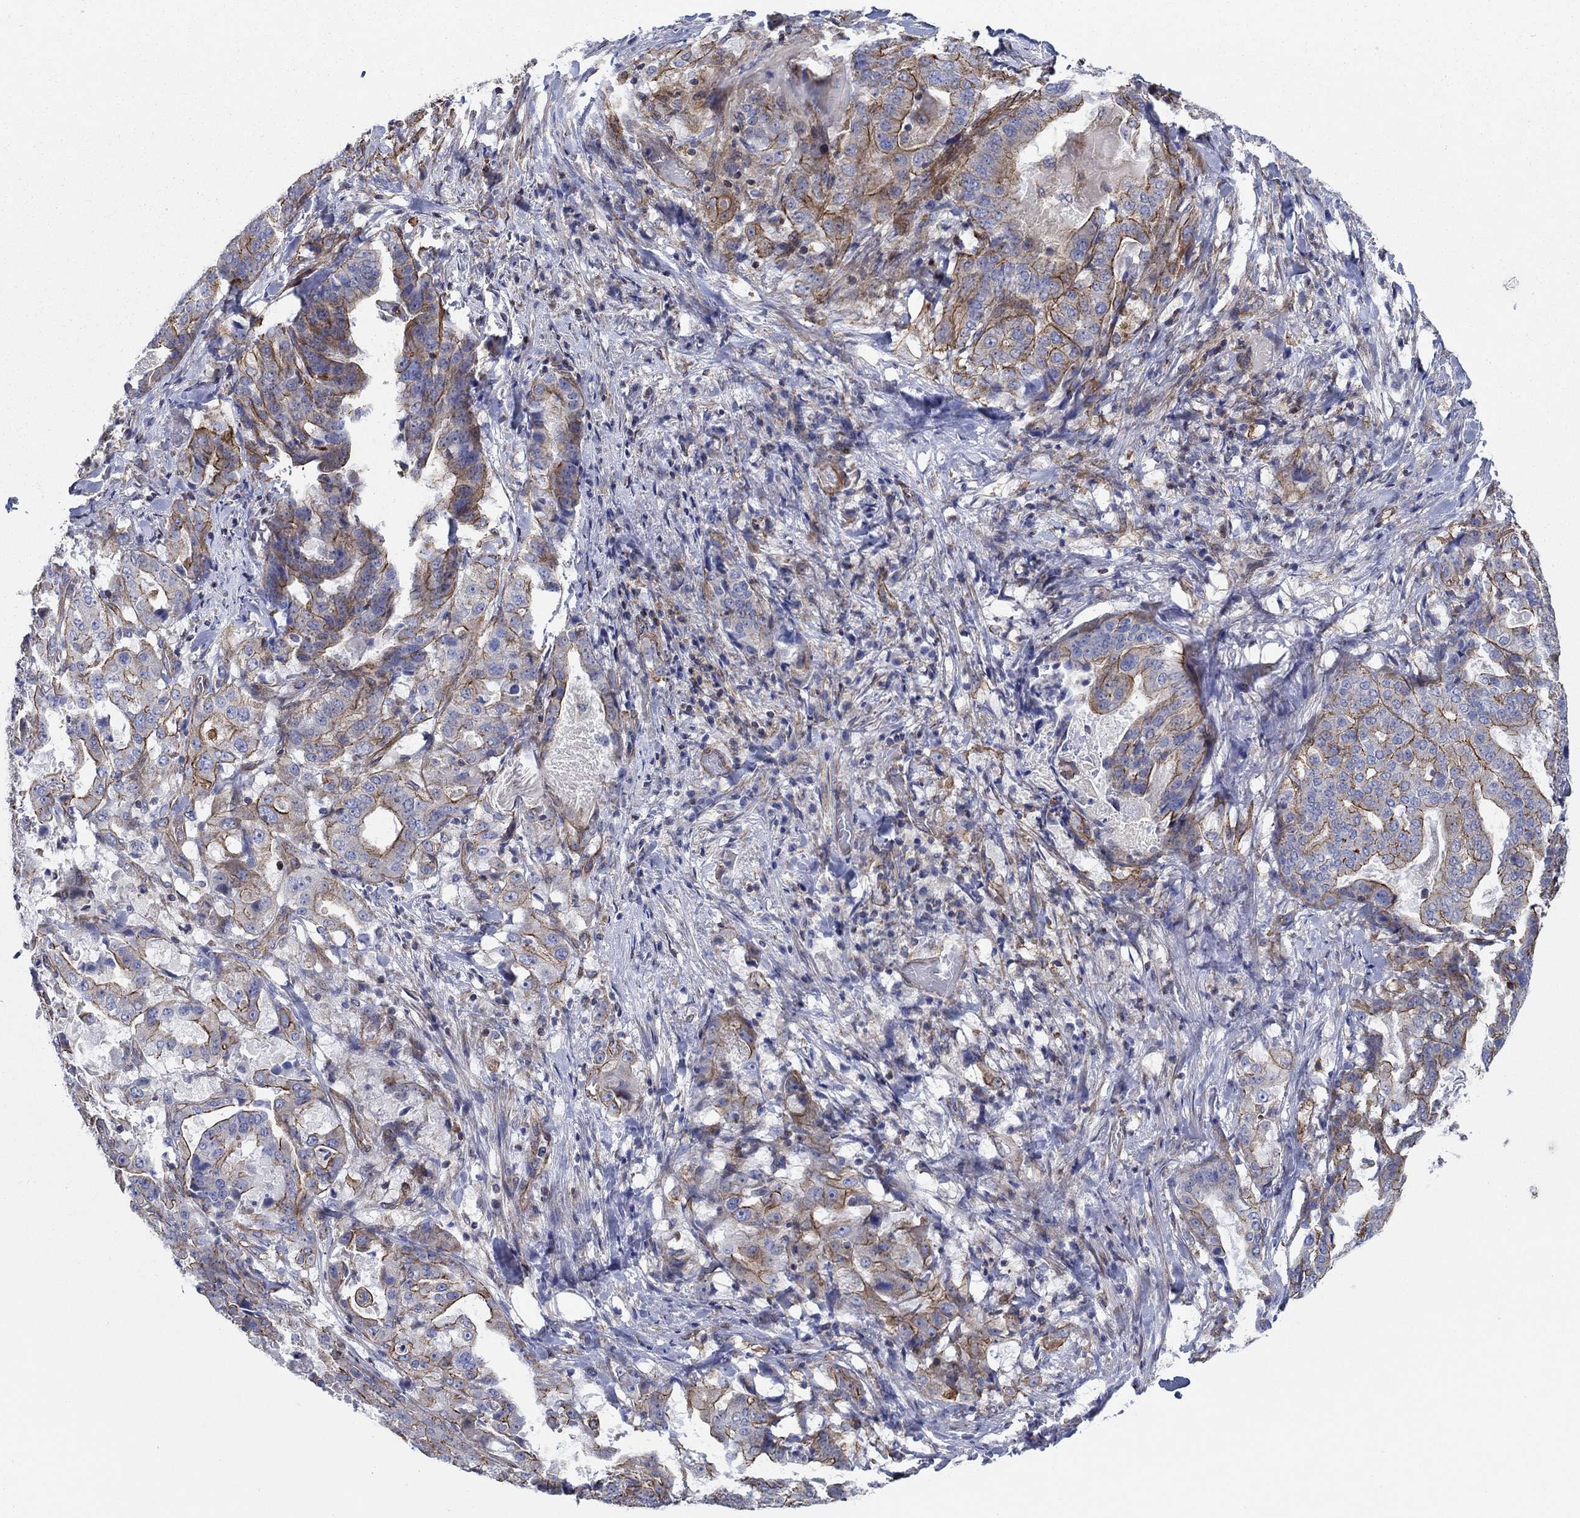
{"staining": {"intensity": "strong", "quantity": "25%-75%", "location": "cytoplasmic/membranous"}, "tissue": "stomach cancer", "cell_type": "Tumor cells", "image_type": "cancer", "snomed": [{"axis": "morphology", "description": "Adenocarcinoma, NOS"}, {"axis": "topography", "description": "Stomach"}], "caption": "Adenocarcinoma (stomach) stained with a protein marker demonstrates strong staining in tumor cells.", "gene": "FMN1", "patient": {"sex": "male", "age": 48}}